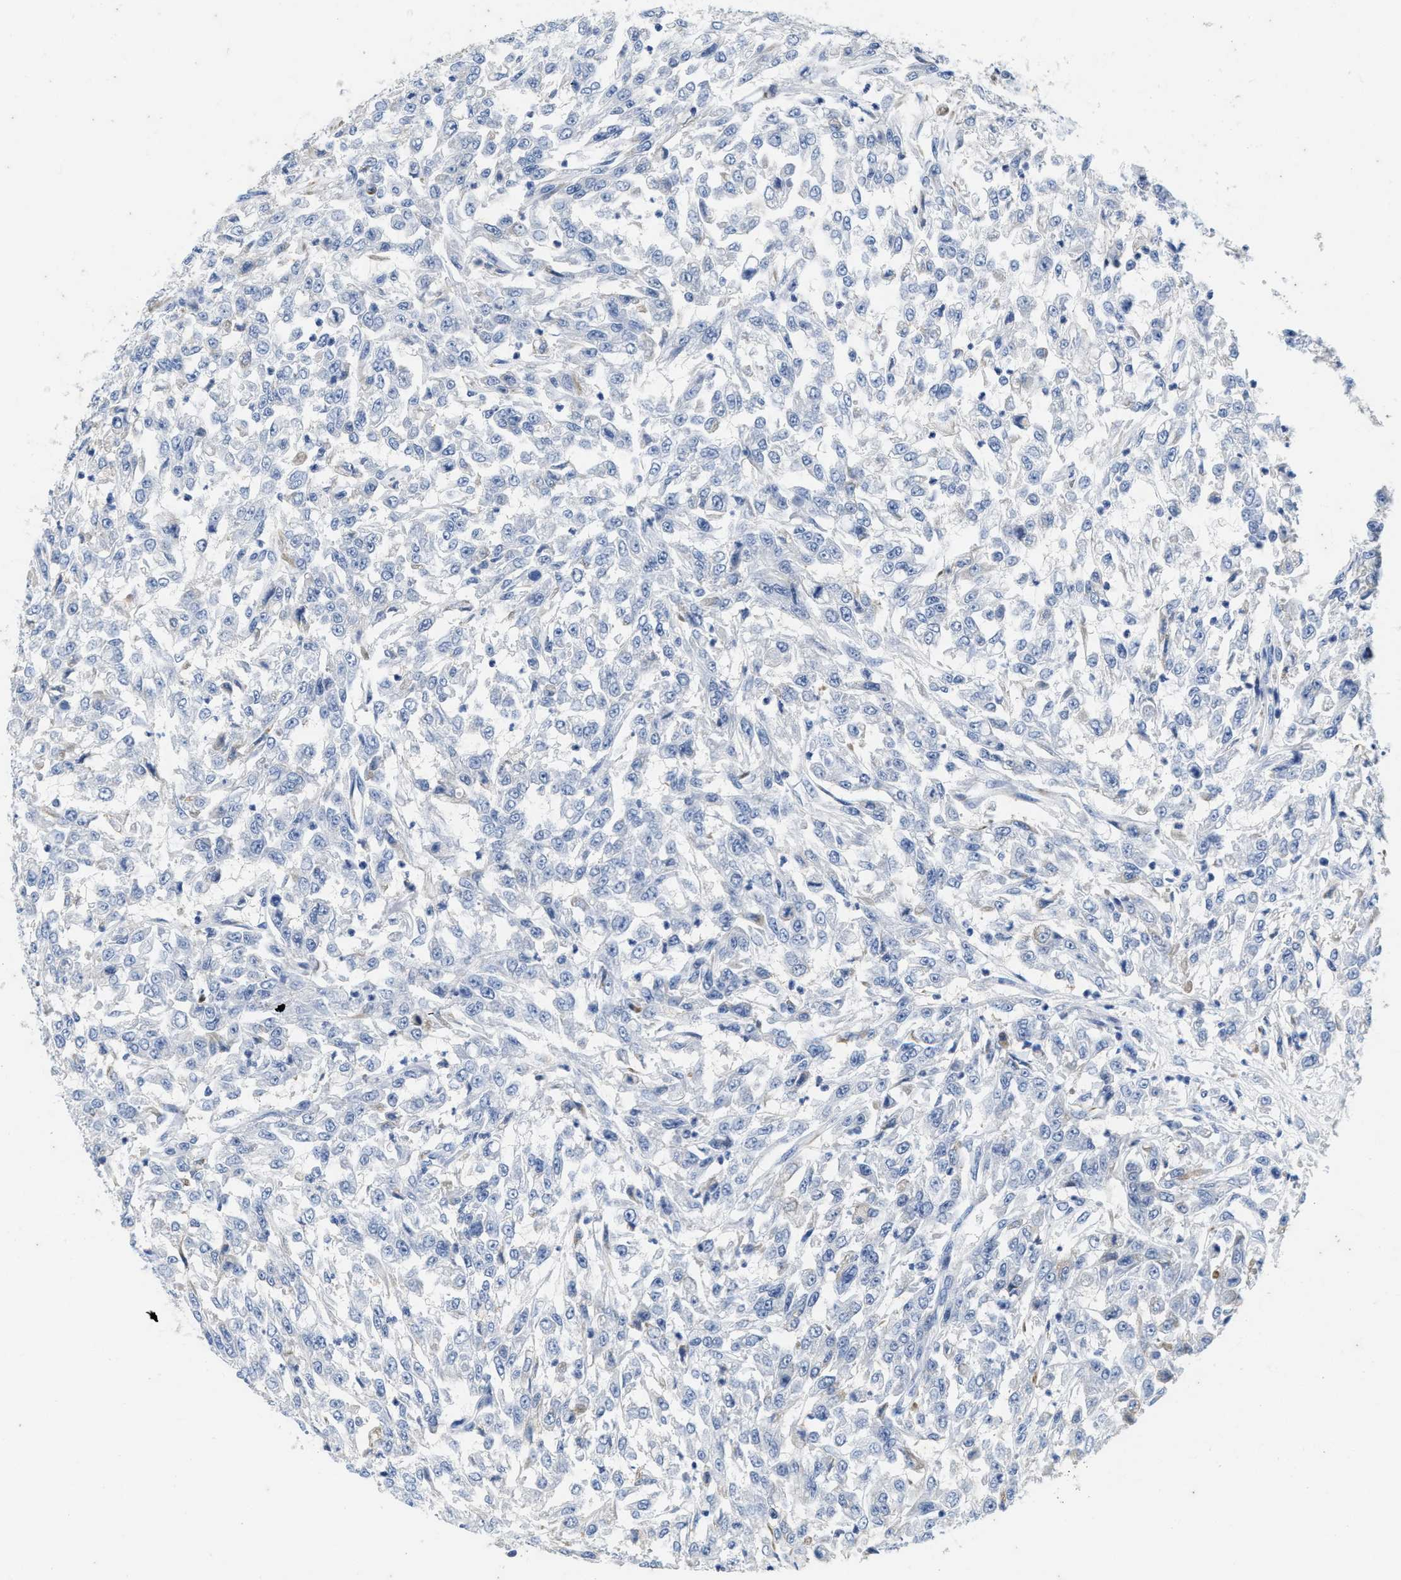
{"staining": {"intensity": "negative", "quantity": "none", "location": "none"}, "tissue": "urothelial cancer", "cell_type": "Tumor cells", "image_type": "cancer", "snomed": [{"axis": "morphology", "description": "Urothelial carcinoma, High grade"}, {"axis": "topography", "description": "Urinary bladder"}], "caption": "IHC image of neoplastic tissue: high-grade urothelial carcinoma stained with DAB shows no significant protein positivity in tumor cells.", "gene": "ABCB11", "patient": {"sex": "male", "age": 46}}